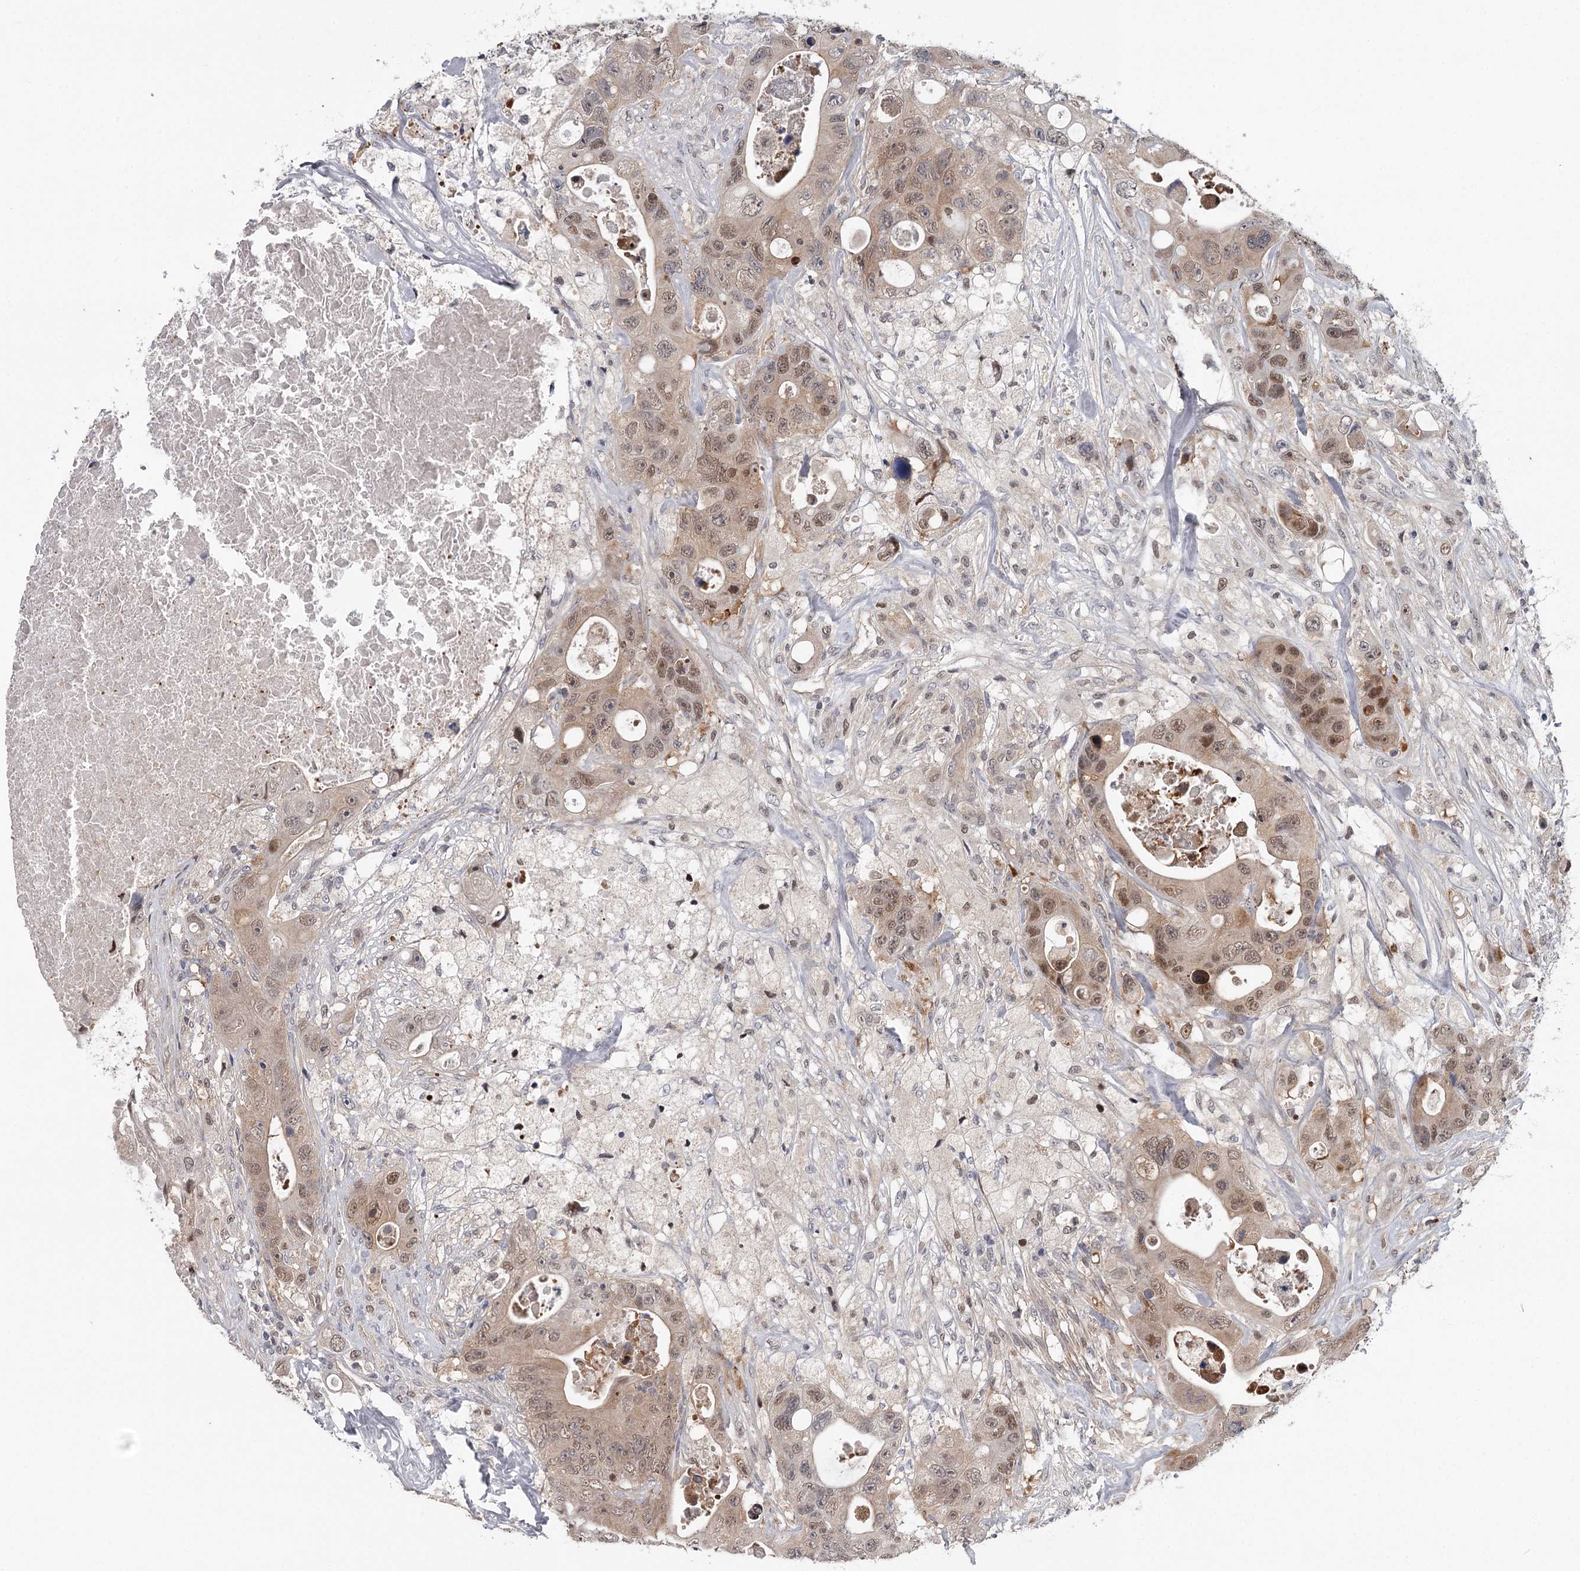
{"staining": {"intensity": "moderate", "quantity": "25%-75%", "location": "cytoplasmic/membranous,nuclear"}, "tissue": "colorectal cancer", "cell_type": "Tumor cells", "image_type": "cancer", "snomed": [{"axis": "morphology", "description": "Adenocarcinoma, NOS"}, {"axis": "topography", "description": "Colon"}], "caption": "About 25%-75% of tumor cells in colorectal adenocarcinoma reveal moderate cytoplasmic/membranous and nuclear protein expression as visualized by brown immunohistochemical staining.", "gene": "GTSF1", "patient": {"sex": "female", "age": 46}}